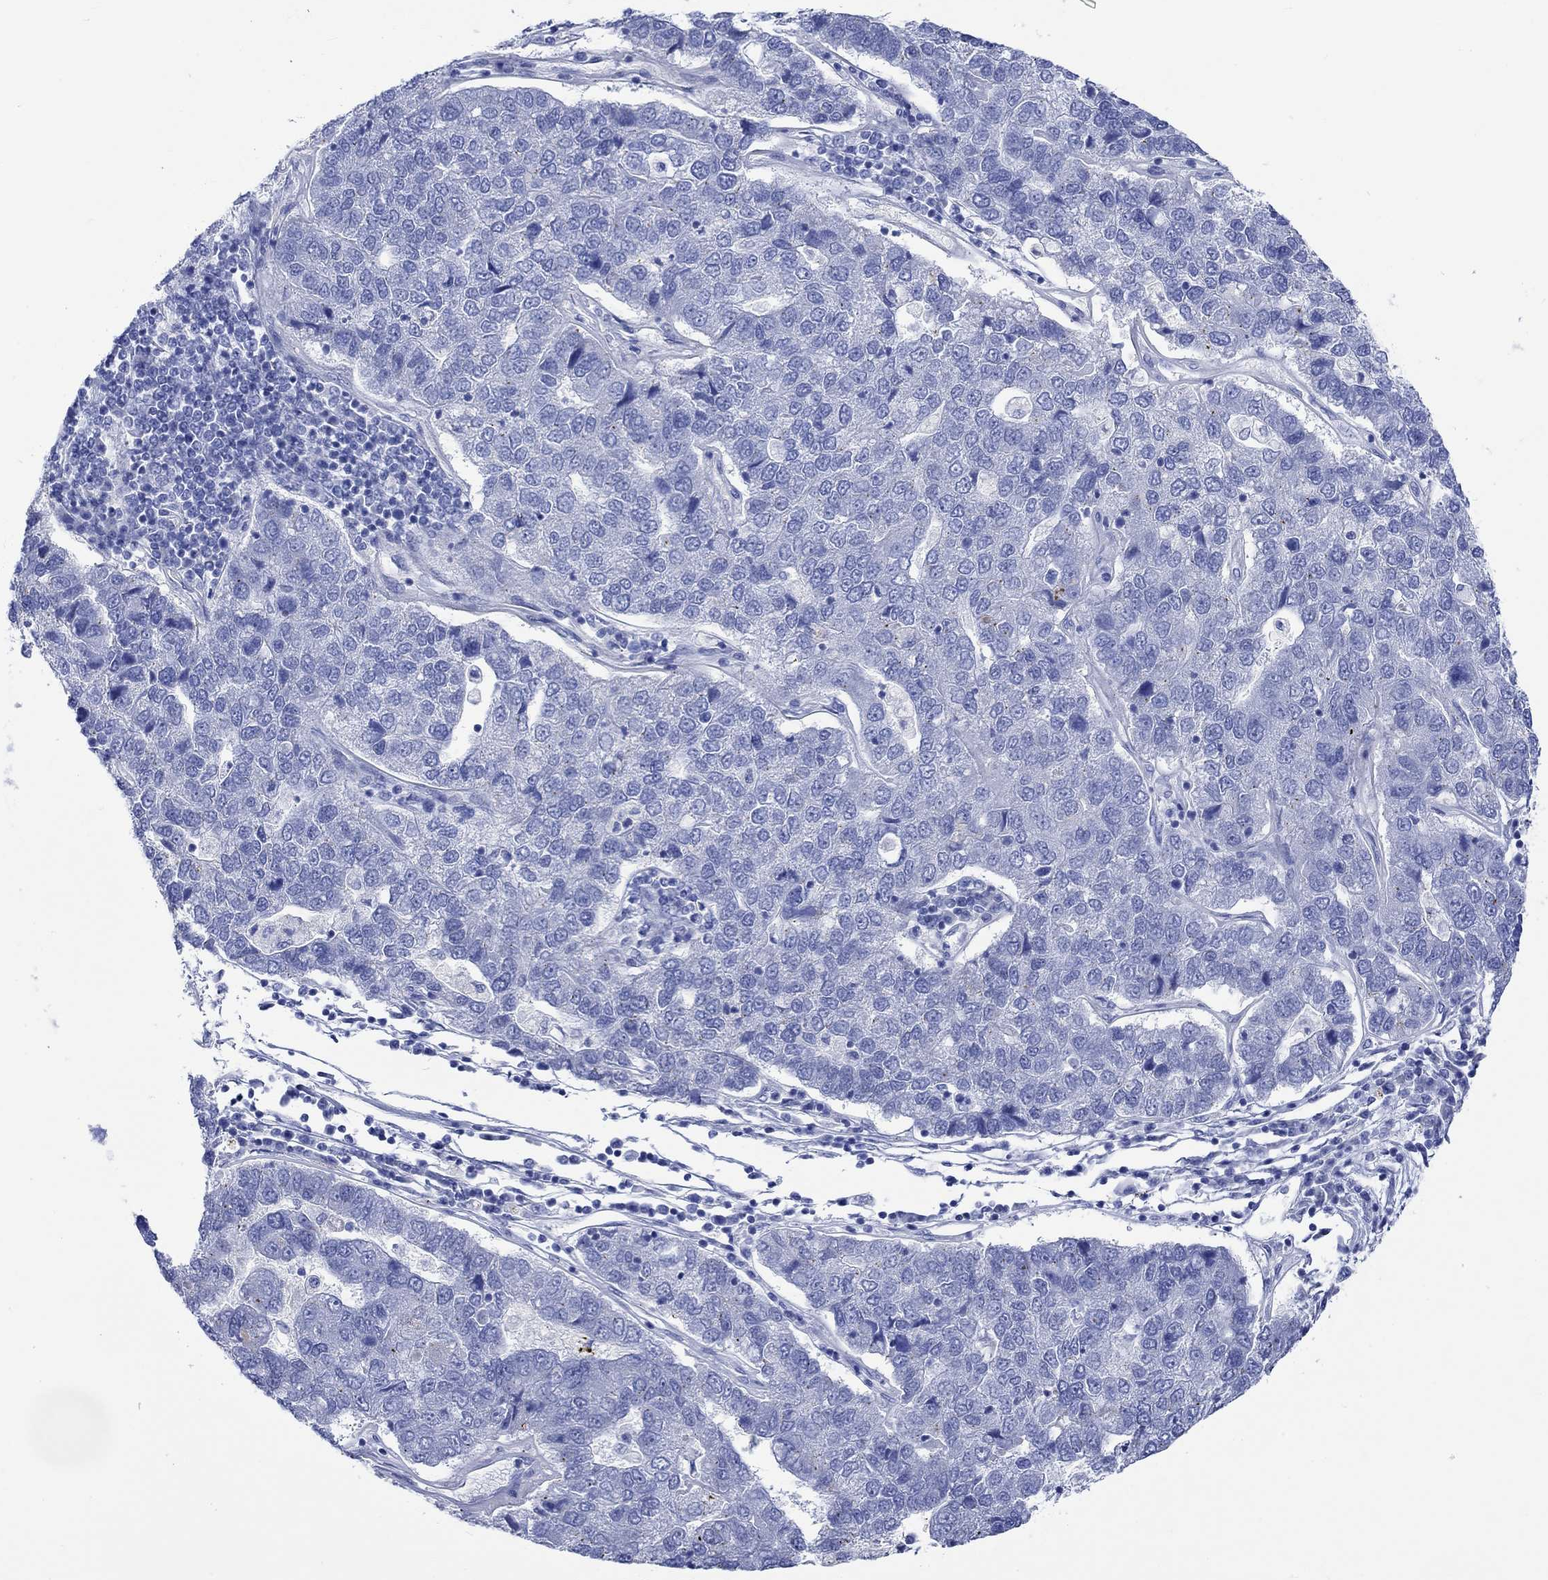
{"staining": {"intensity": "negative", "quantity": "none", "location": "none"}, "tissue": "pancreatic cancer", "cell_type": "Tumor cells", "image_type": "cancer", "snomed": [{"axis": "morphology", "description": "Adenocarcinoma, NOS"}, {"axis": "topography", "description": "Pancreas"}], "caption": "Micrograph shows no significant protein positivity in tumor cells of adenocarcinoma (pancreatic).", "gene": "CPLX2", "patient": {"sex": "female", "age": 61}}